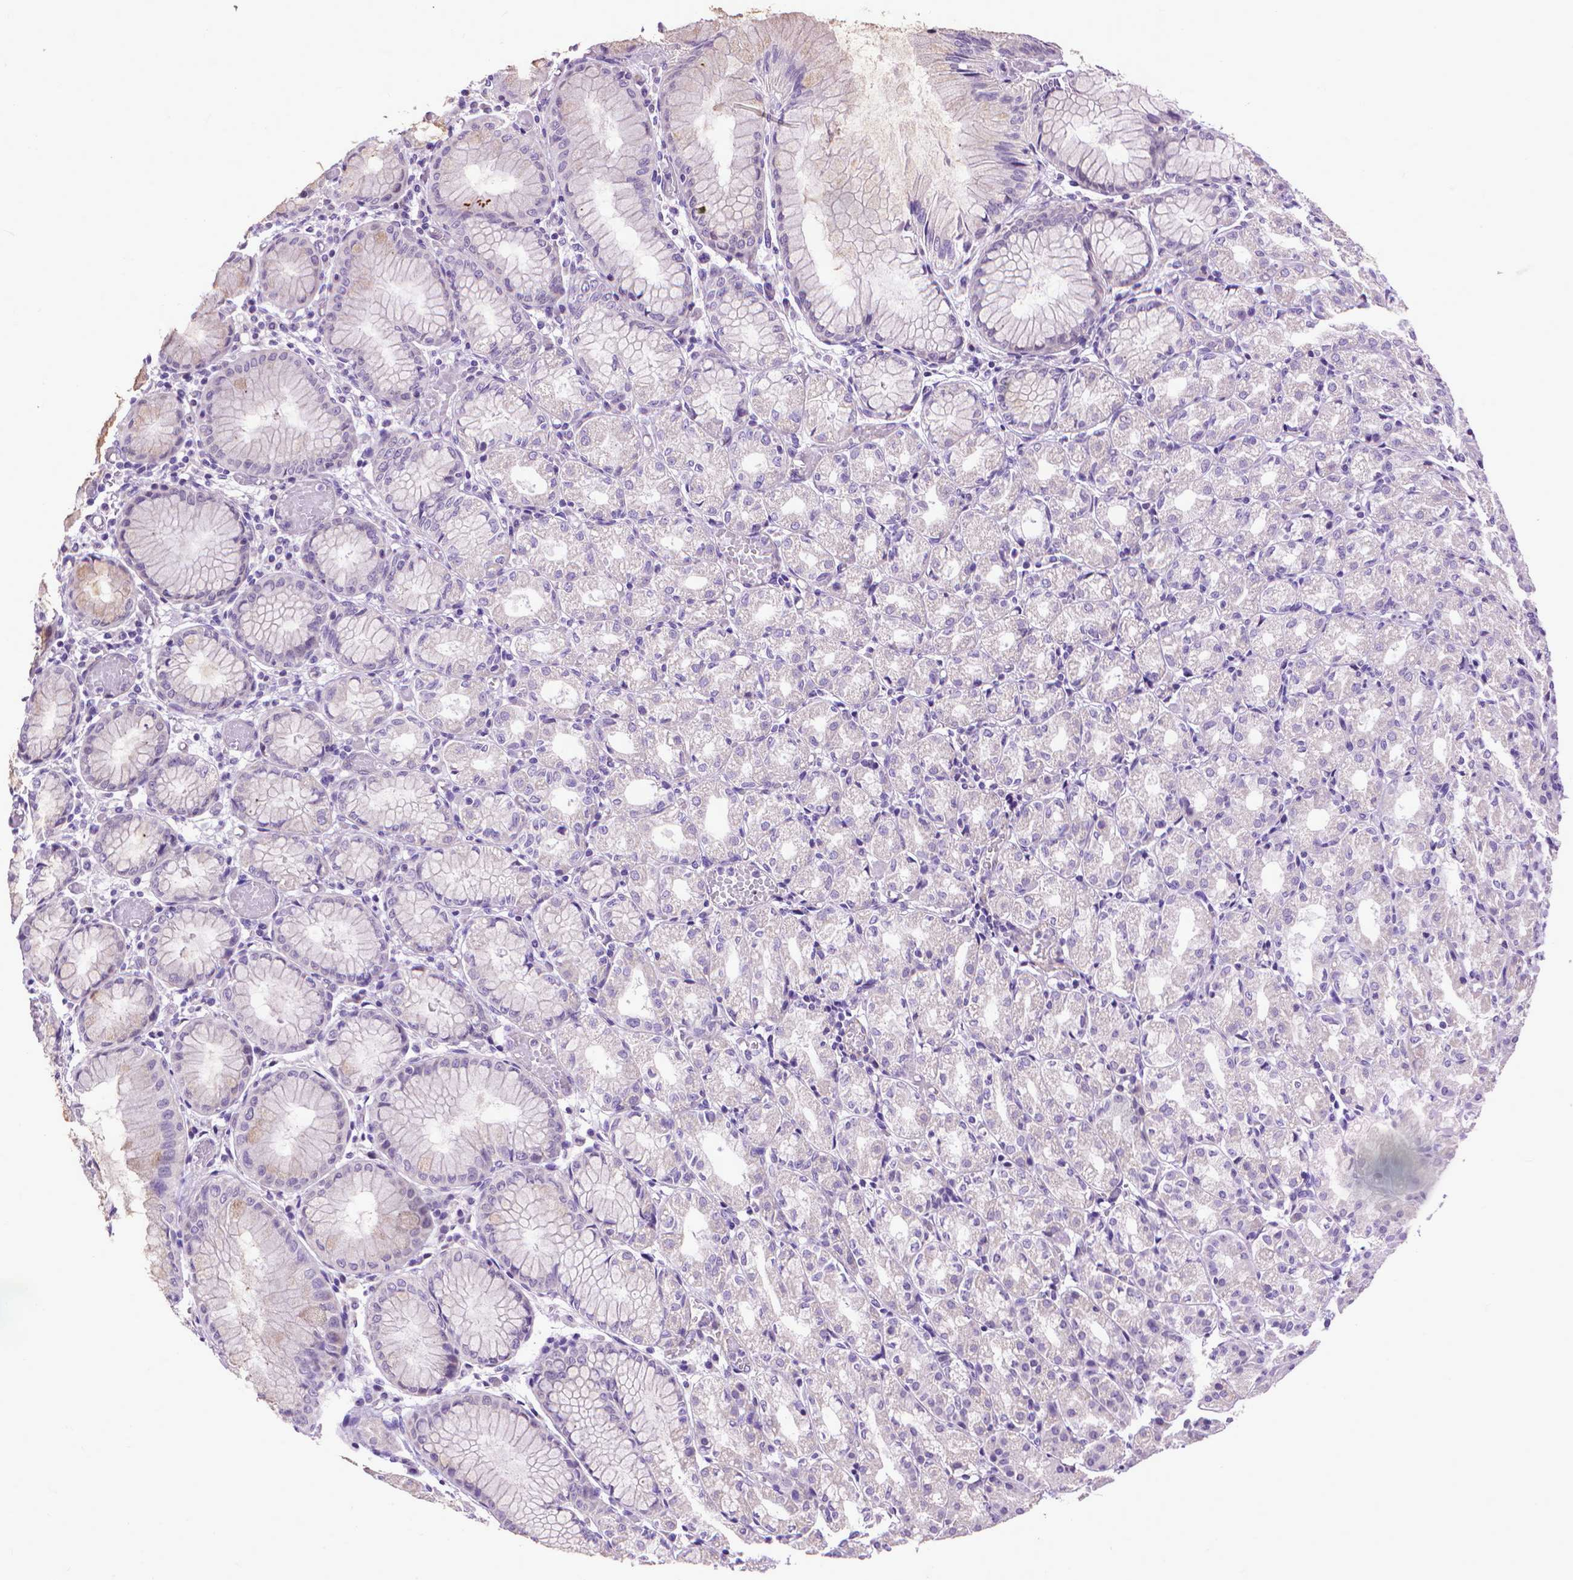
{"staining": {"intensity": "weak", "quantity": "<25%", "location": "cytoplasmic/membranous"}, "tissue": "stomach", "cell_type": "Glandular cells", "image_type": "normal", "snomed": [{"axis": "morphology", "description": "Normal tissue, NOS"}, {"axis": "topography", "description": "Stomach"}], "caption": "Image shows no significant protein expression in glandular cells of normal stomach.", "gene": "SYN1", "patient": {"sex": "female", "age": 57}}